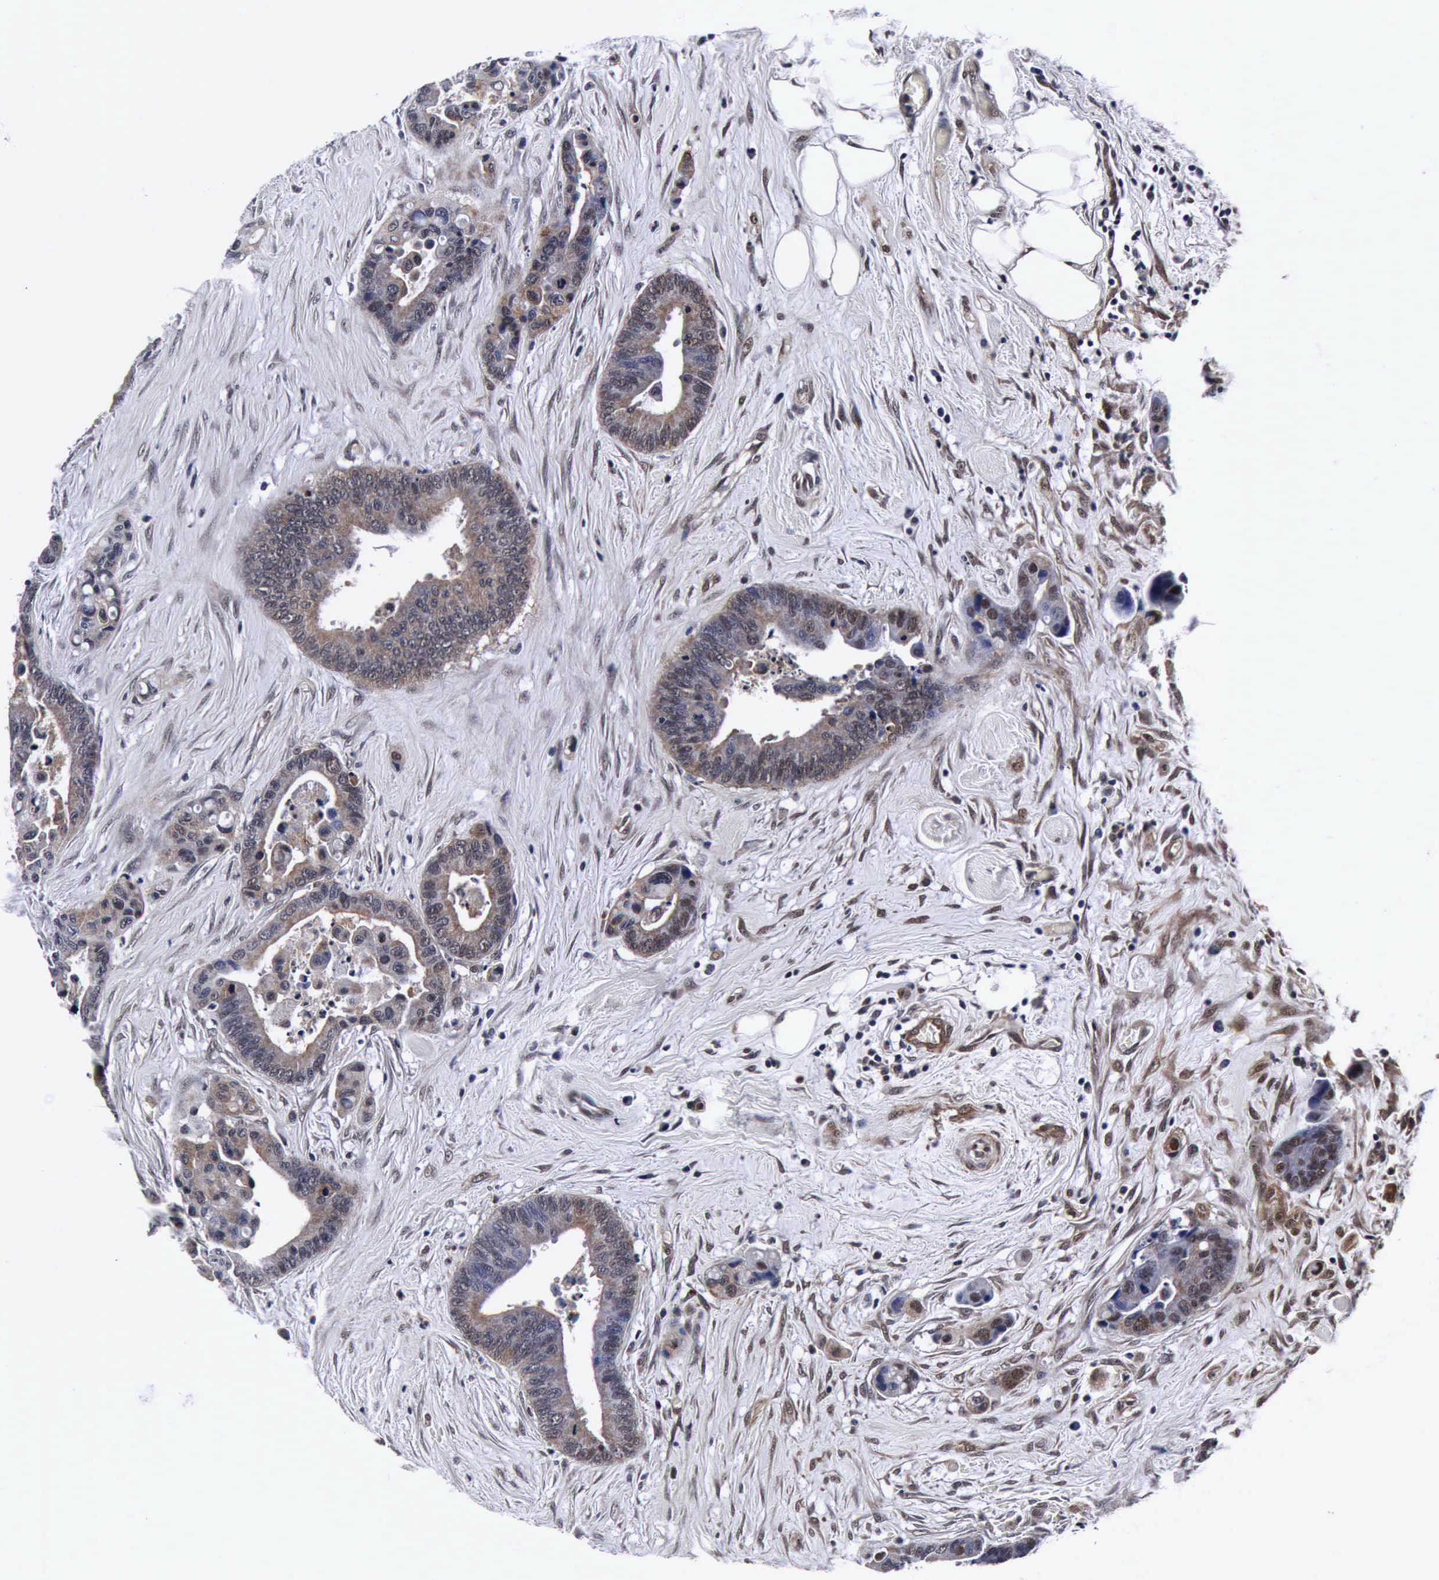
{"staining": {"intensity": "weak", "quantity": "25%-75%", "location": "cytoplasmic/membranous"}, "tissue": "colorectal cancer", "cell_type": "Tumor cells", "image_type": "cancer", "snomed": [{"axis": "morphology", "description": "Adenocarcinoma, NOS"}, {"axis": "topography", "description": "Colon"}], "caption": "Brown immunohistochemical staining in colorectal cancer (adenocarcinoma) displays weak cytoplasmic/membranous staining in approximately 25%-75% of tumor cells.", "gene": "UBC", "patient": {"sex": "male", "age": 82}}